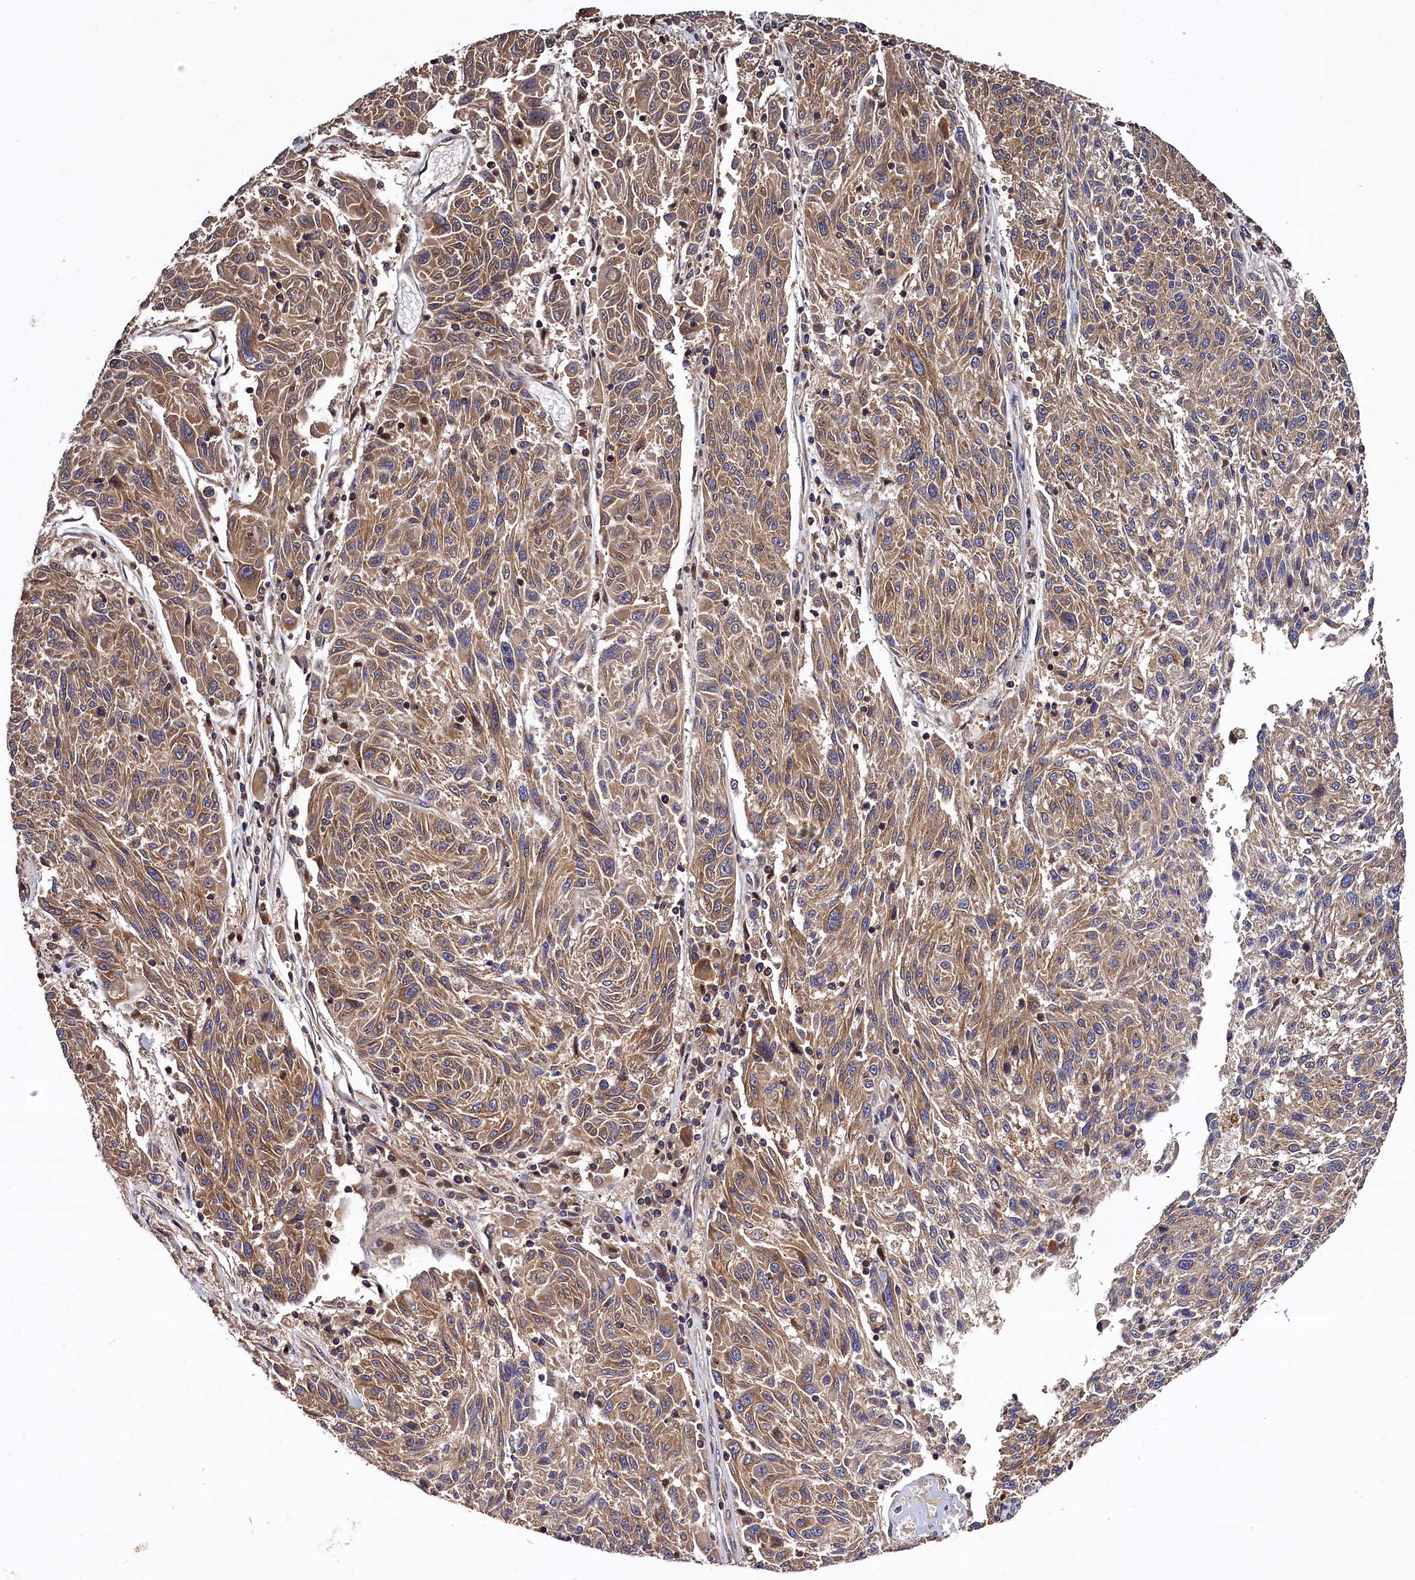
{"staining": {"intensity": "moderate", "quantity": ">75%", "location": "cytoplasmic/membranous"}, "tissue": "melanoma", "cell_type": "Tumor cells", "image_type": "cancer", "snomed": [{"axis": "morphology", "description": "Malignant melanoma, NOS"}, {"axis": "topography", "description": "Skin"}], "caption": "A medium amount of moderate cytoplasmic/membranous staining is appreciated in about >75% of tumor cells in malignant melanoma tissue.", "gene": "KLC2", "patient": {"sex": "male", "age": 53}}